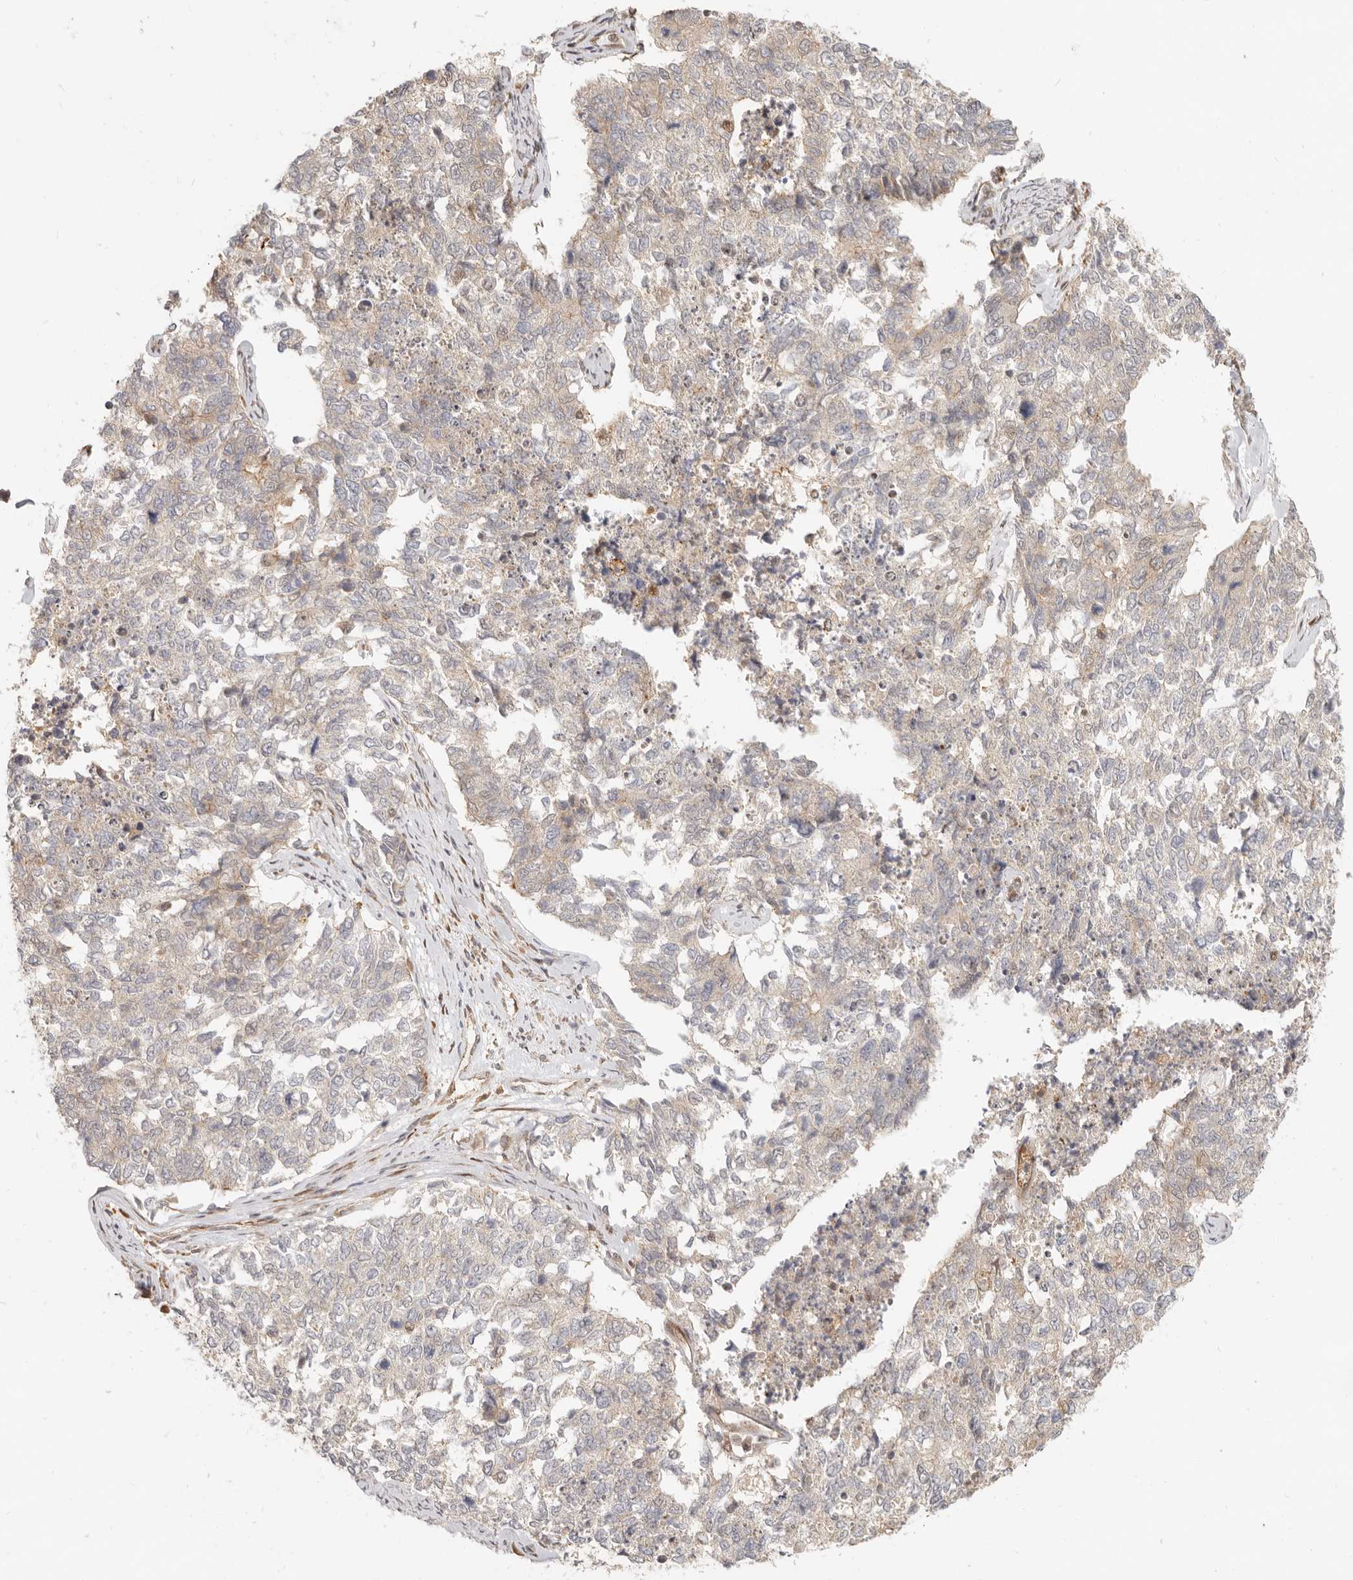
{"staining": {"intensity": "weak", "quantity": "<25%", "location": "cytoplasmic/membranous"}, "tissue": "cervical cancer", "cell_type": "Tumor cells", "image_type": "cancer", "snomed": [{"axis": "morphology", "description": "Squamous cell carcinoma, NOS"}, {"axis": "topography", "description": "Cervix"}], "caption": "An immunohistochemistry histopathology image of cervical cancer is shown. There is no staining in tumor cells of cervical cancer. The staining was performed using DAB to visualize the protein expression in brown, while the nuclei were stained in blue with hematoxylin (Magnification: 20x).", "gene": "TUFT1", "patient": {"sex": "female", "age": 63}}